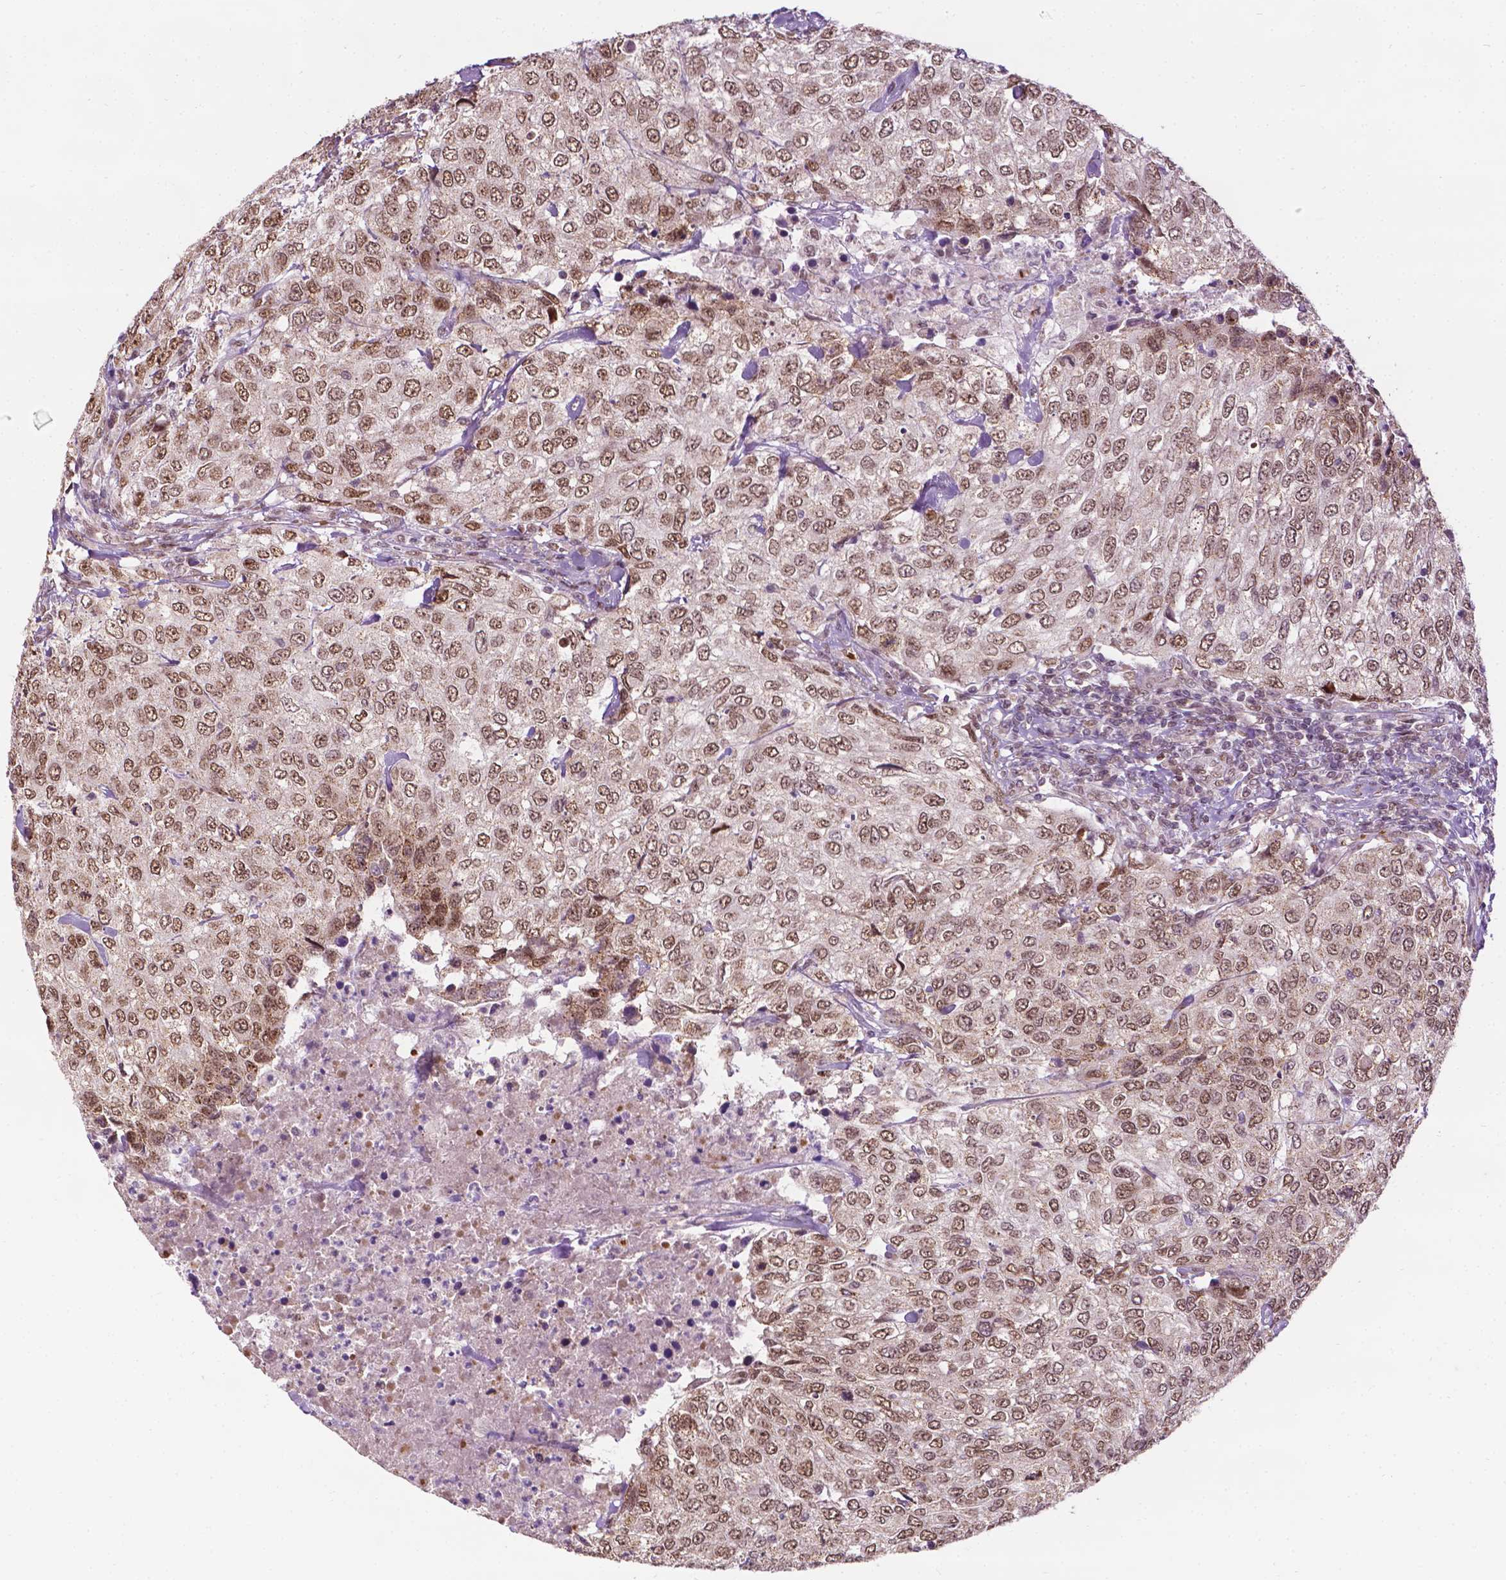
{"staining": {"intensity": "moderate", "quantity": ">75%", "location": "nuclear"}, "tissue": "urothelial cancer", "cell_type": "Tumor cells", "image_type": "cancer", "snomed": [{"axis": "morphology", "description": "Urothelial carcinoma, High grade"}, {"axis": "topography", "description": "Urinary bladder"}], "caption": "Urothelial carcinoma (high-grade) stained with IHC reveals moderate nuclear positivity in approximately >75% of tumor cells.", "gene": "ZNF41", "patient": {"sex": "female", "age": 78}}